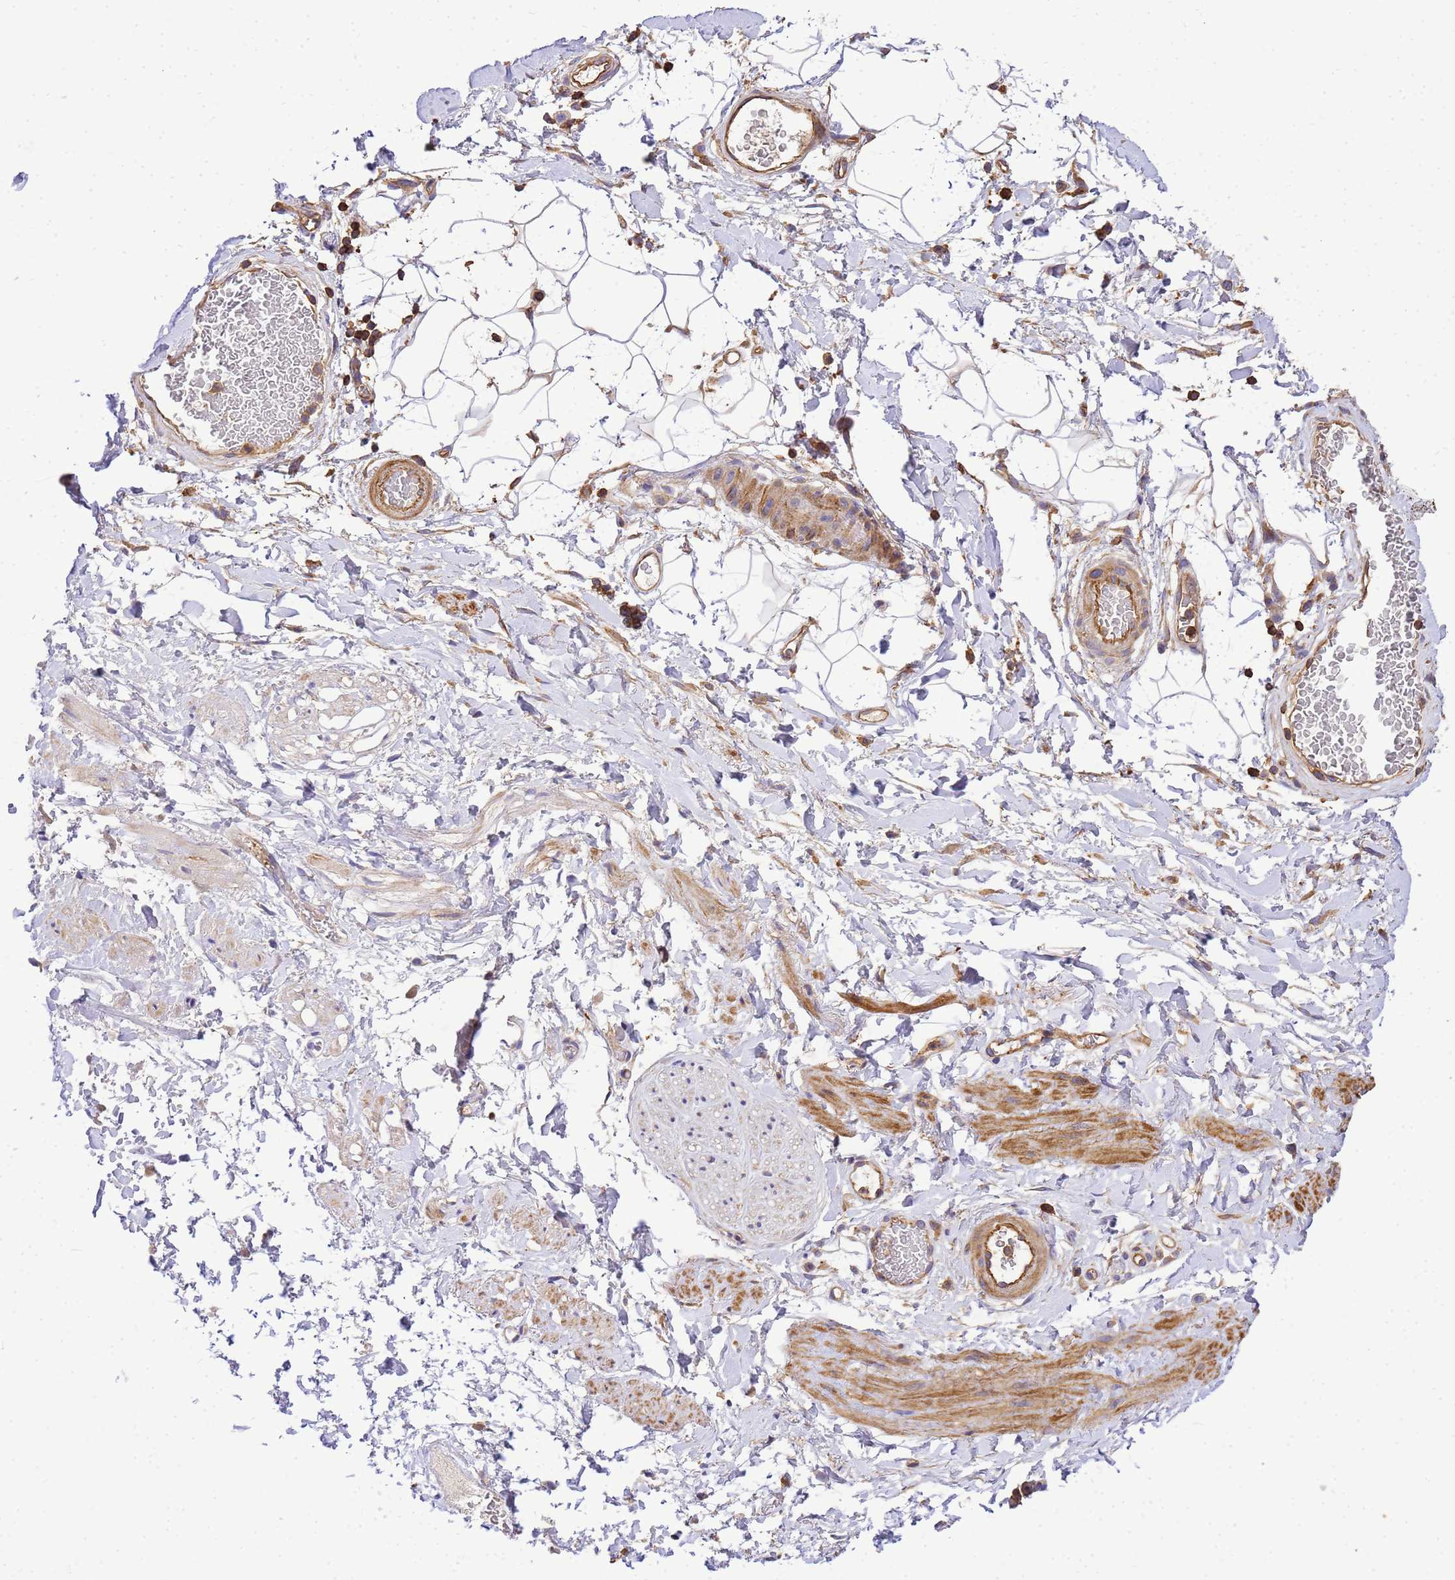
{"staining": {"intensity": "negative", "quantity": "none", "location": "none"}, "tissue": "adipose tissue", "cell_type": "Adipocytes", "image_type": "normal", "snomed": [{"axis": "morphology", "description": "Normal tissue, NOS"}, {"axis": "morphology", "description": "Adenocarcinoma, NOS"}, {"axis": "topography", "description": "Rectum"}, {"axis": "topography", "description": "Vagina"}, {"axis": "topography", "description": "Peripheral nerve tissue"}], "caption": "This micrograph is of benign adipose tissue stained with immunohistochemistry to label a protein in brown with the nuclei are counter-stained blue. There is no expression in adipocytes. (Immunohistochemistry (ihc), brightfield microscopy, high magnification).", "gene": "WDR64", "patient": {"sex": "female", "age": 71}}